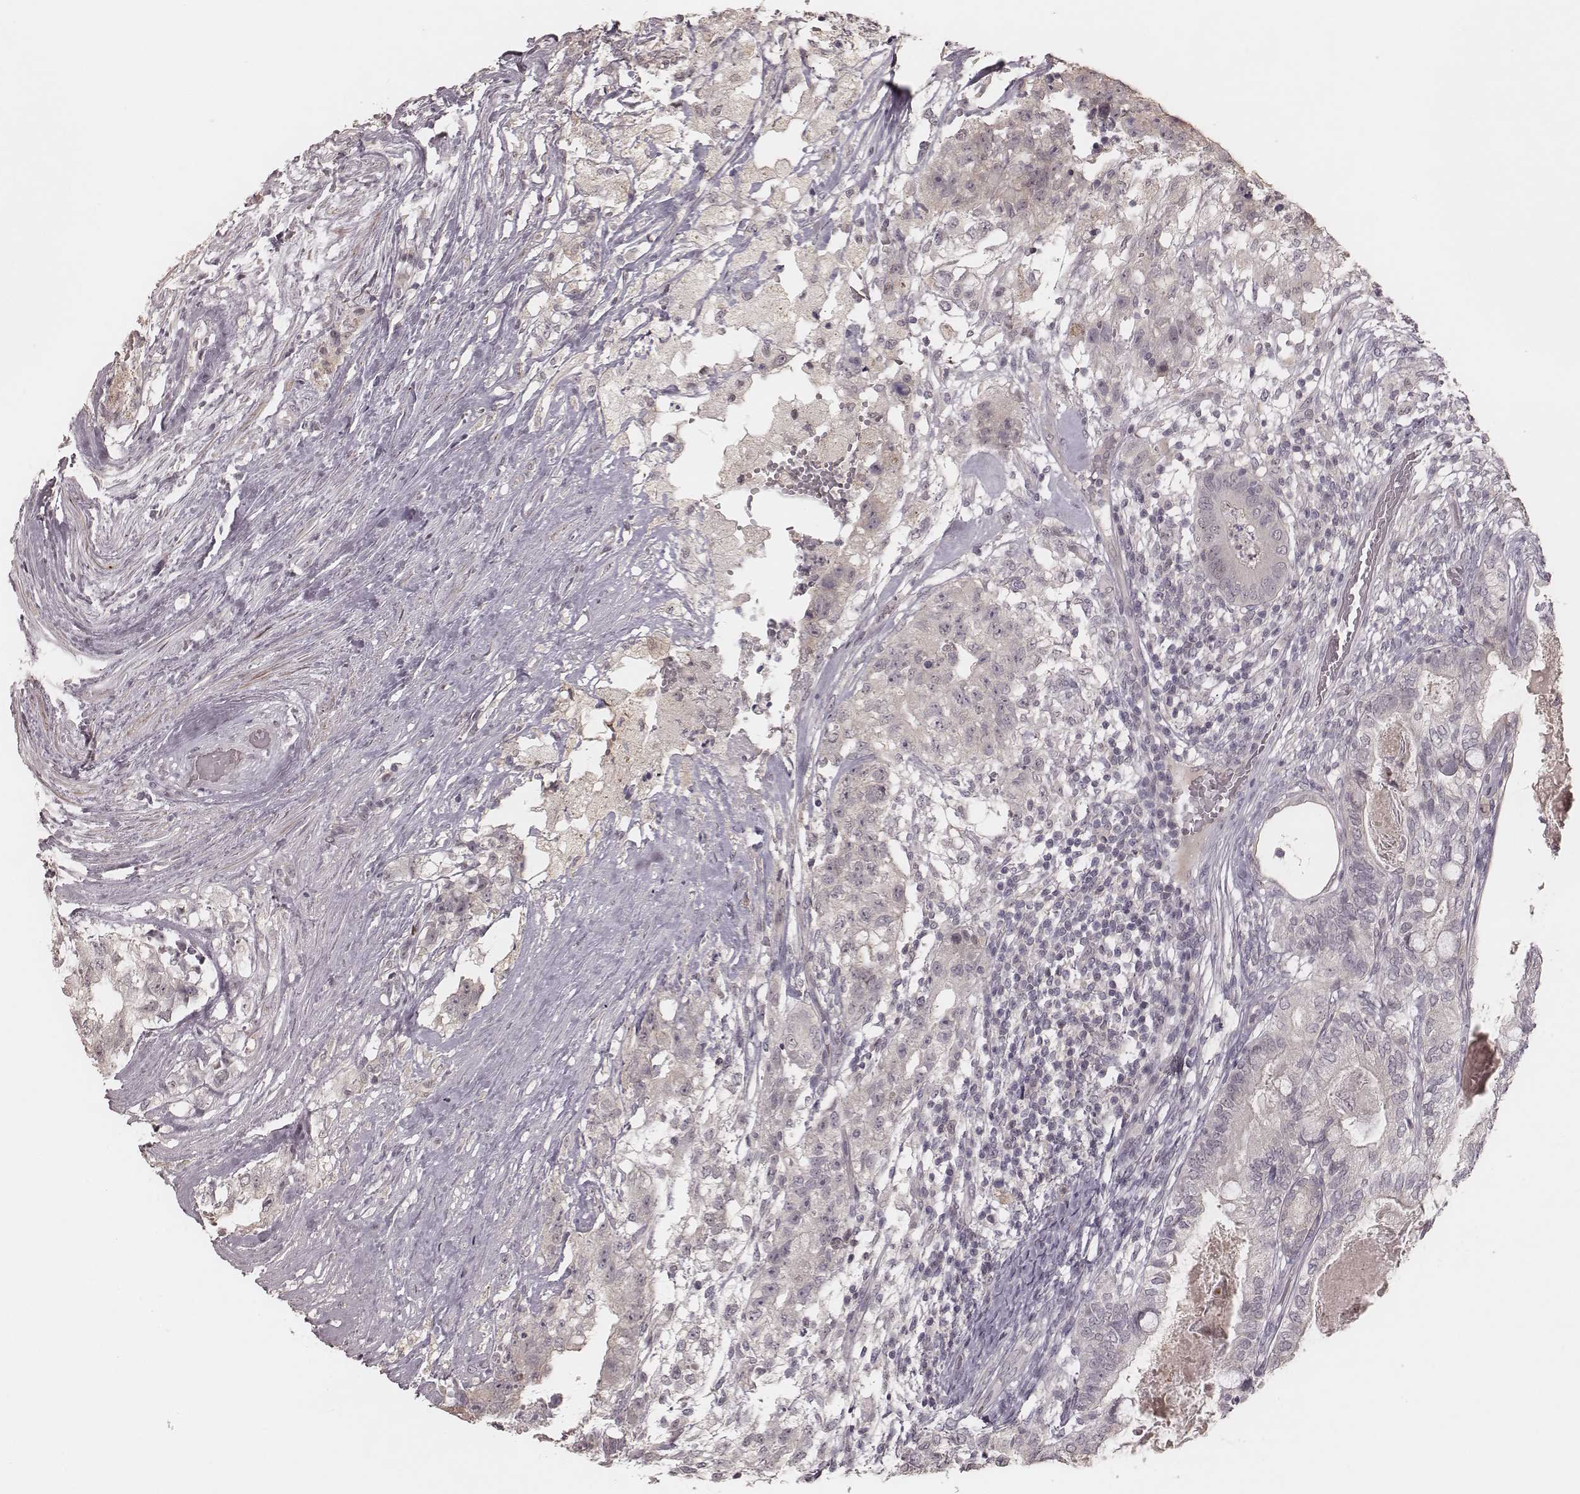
{"staining": {"intensity": "negative", "quantity": "none", "location": "none"}, "tissue": "testis cancer", "cell_type": "Tumor cells", "image_type": "cancer", "snomed": [{"axis": "morphology", "description": "Seminoma, NOS"}, {"axis": "morphology", "description": "Carcinoma, Embryonal, NOS"}, {"axis": "topography", "description": "Testis"}], "caption": "Testis cancer (seminoma) stained for a protein using immunohistochemistry (IHC) exhibits no positivity tumor cells.", "gene": "FAM13B", "patient": {"sex": "male", "age": 41}}